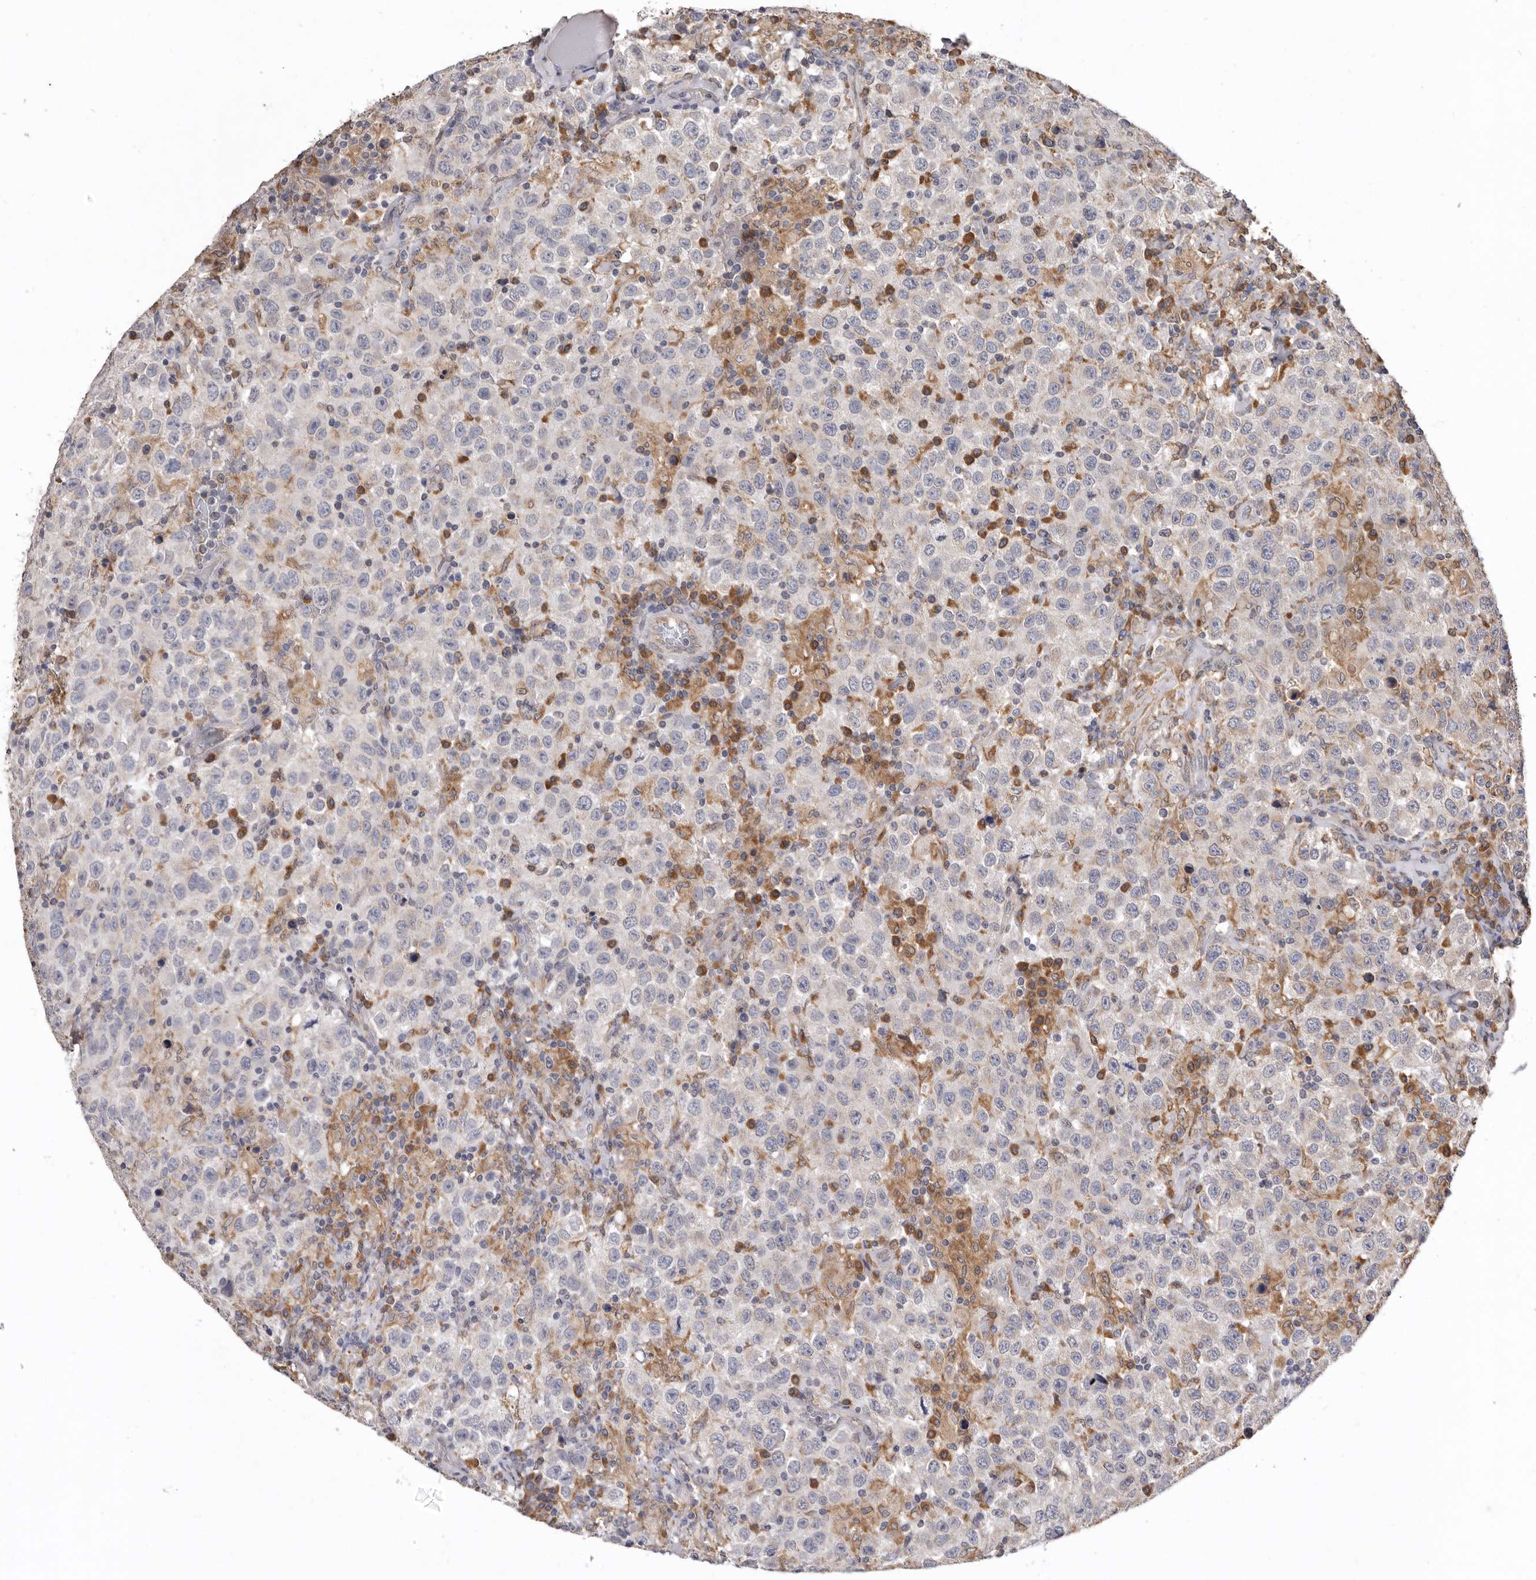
{"staining": {"intensity": "weak", "quantity": "<25%", "location": "cytoplasmic/membranous"}, "tissue": "testis cancer", "cell_type": "Tumor cells", "image_type": "cancer", "snomed": [{"axis": "morphology", "description": "Seminoma, NOS"}, {"axis": "topography", "description": "Testis"}], "caption": "Histopathology image shows no protein expression in tumor cells of seminoma (testis) tissue.", "gene": "INKA2", "patient": {"sex": "male", "age": 41}}